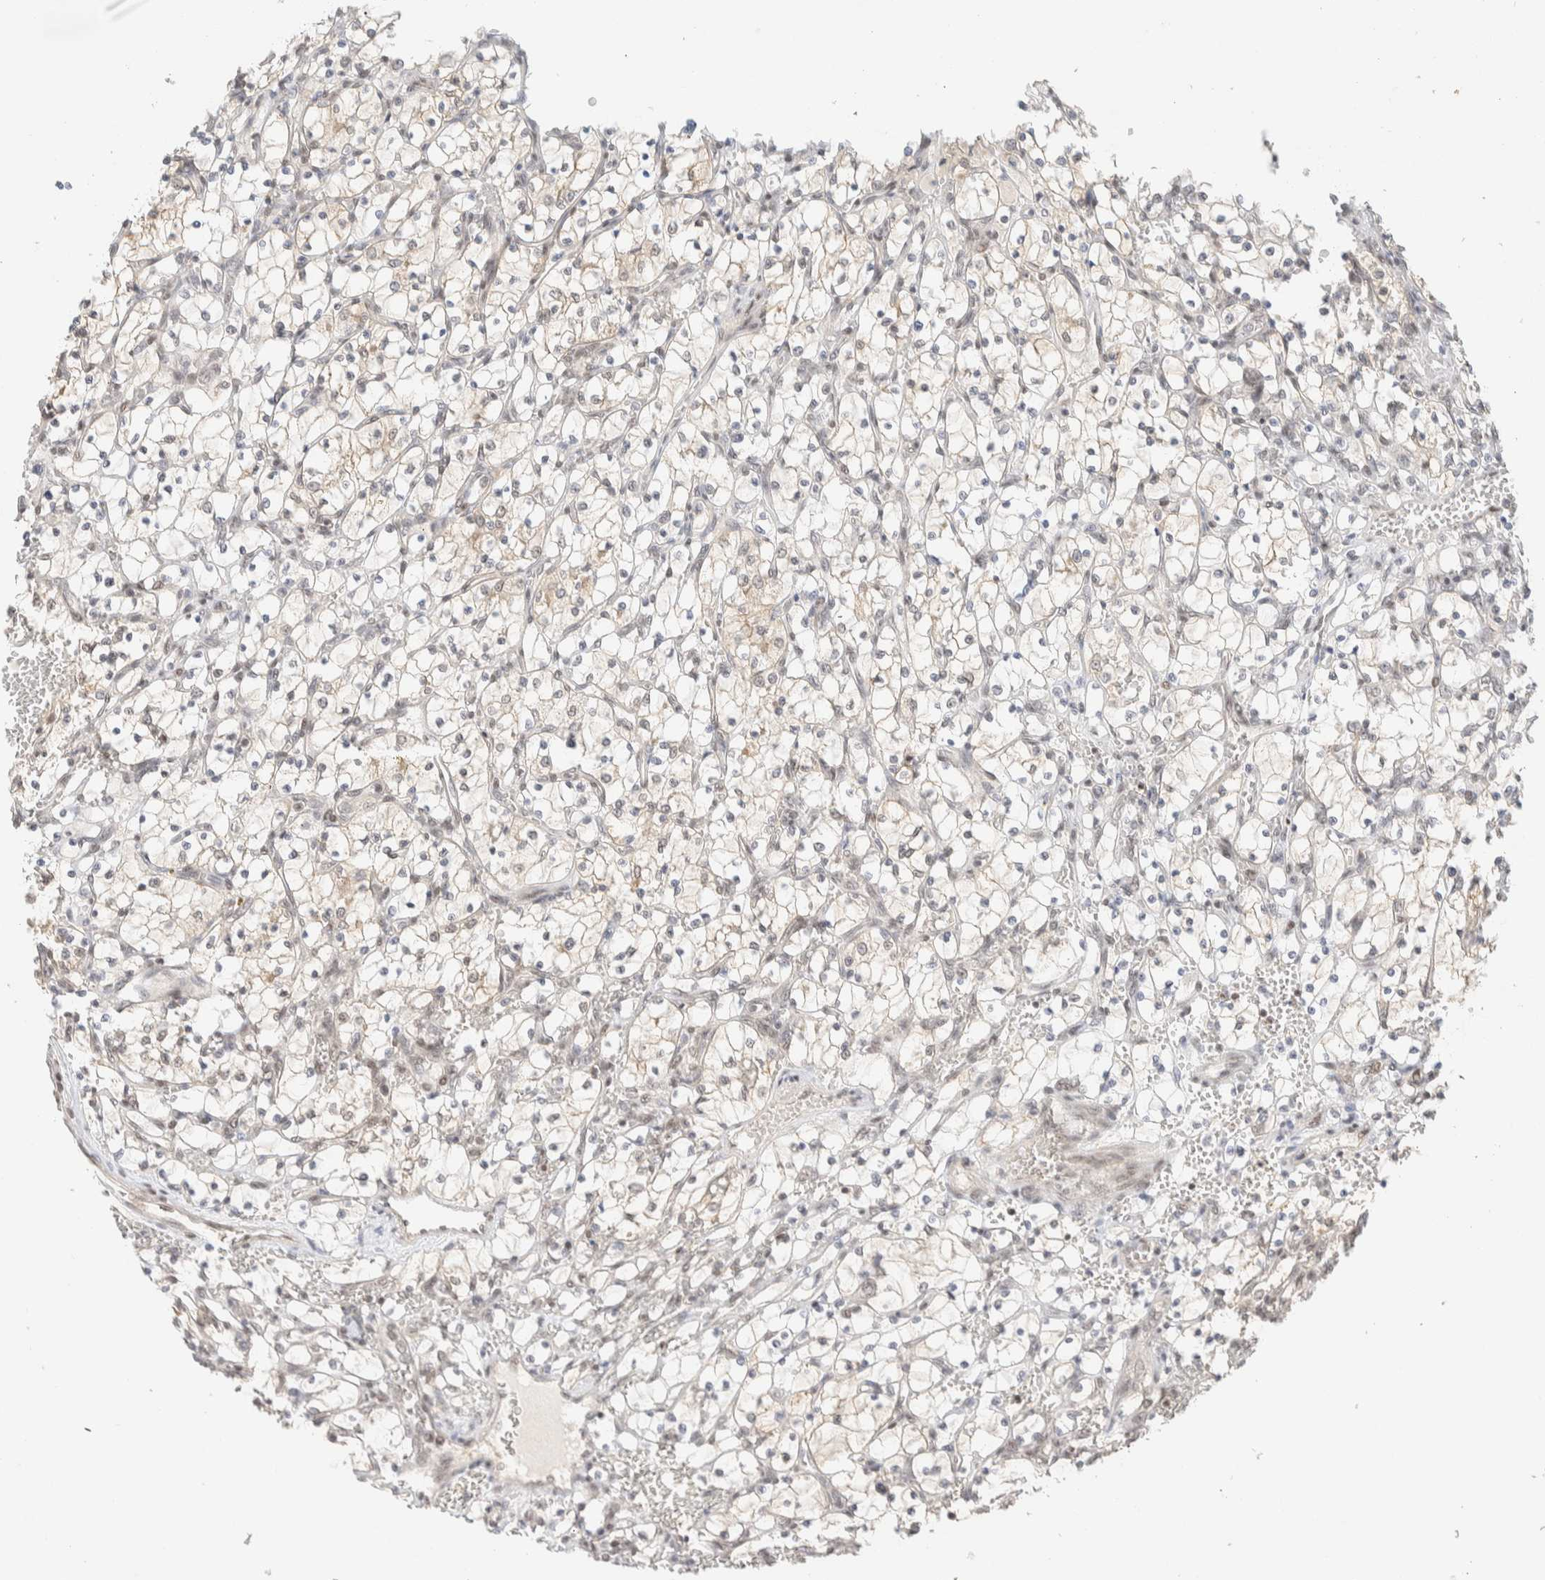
{"staining": {"intensity": "weak", "quantity": "<25%", "location": "cytoplasmic/membranous"}, "tissue": "renal cancer", "cell_type": "Tumor cells", "image_type": "cancer", "snomed": [{"axis": "morphology", "description": "Adenocarcinoma, NOS"}, {"axis": "topography", "description": "Kidney"}], "caption": "Tumor cells are negative for brown protein staining in adenocarcinoma (renal).", "gene": "PYGO2", "patient": {"sex": "female", "age": 69}}